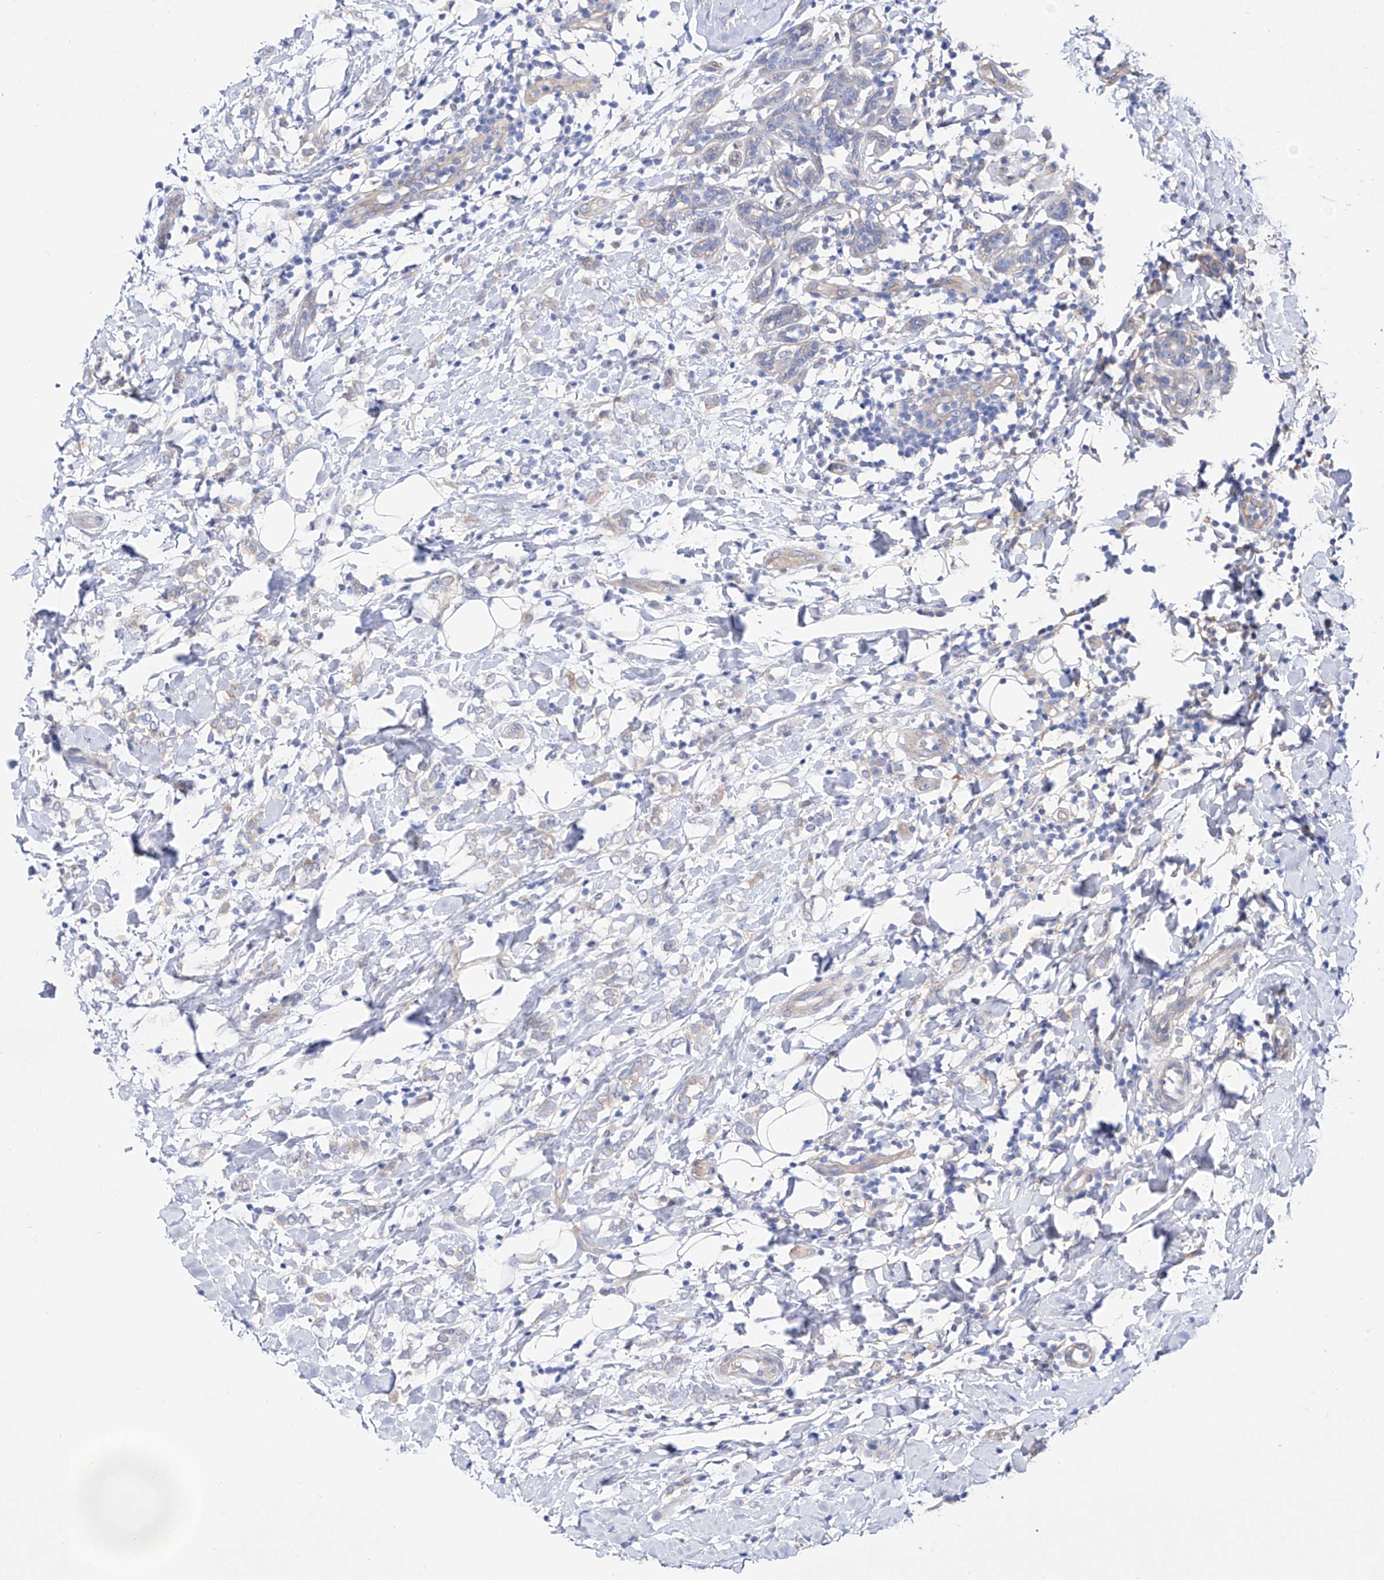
{"staining": {"intensity": "negative", "quantity": "none", "location": "none"}, "tissue": "breast cancer", "cell_type": "Tumor cells", "image_type": "cancer", "snomed": [{"axis": "morphology", "description": "Normal tissue, NOS"}, {"axis": "morphology", "description": "Lobular carcinoma"}, {"axis": "topography", "description": "Breast"}], "caption": "An immunohistochemistry (IHC) photomicrograph of breast lobular carcinoma is shown. There is no staining in tumor cells of breast lobular carcinoma.", "gene": "ZNF653", "patient": {"sex": "female", "age": 47}}